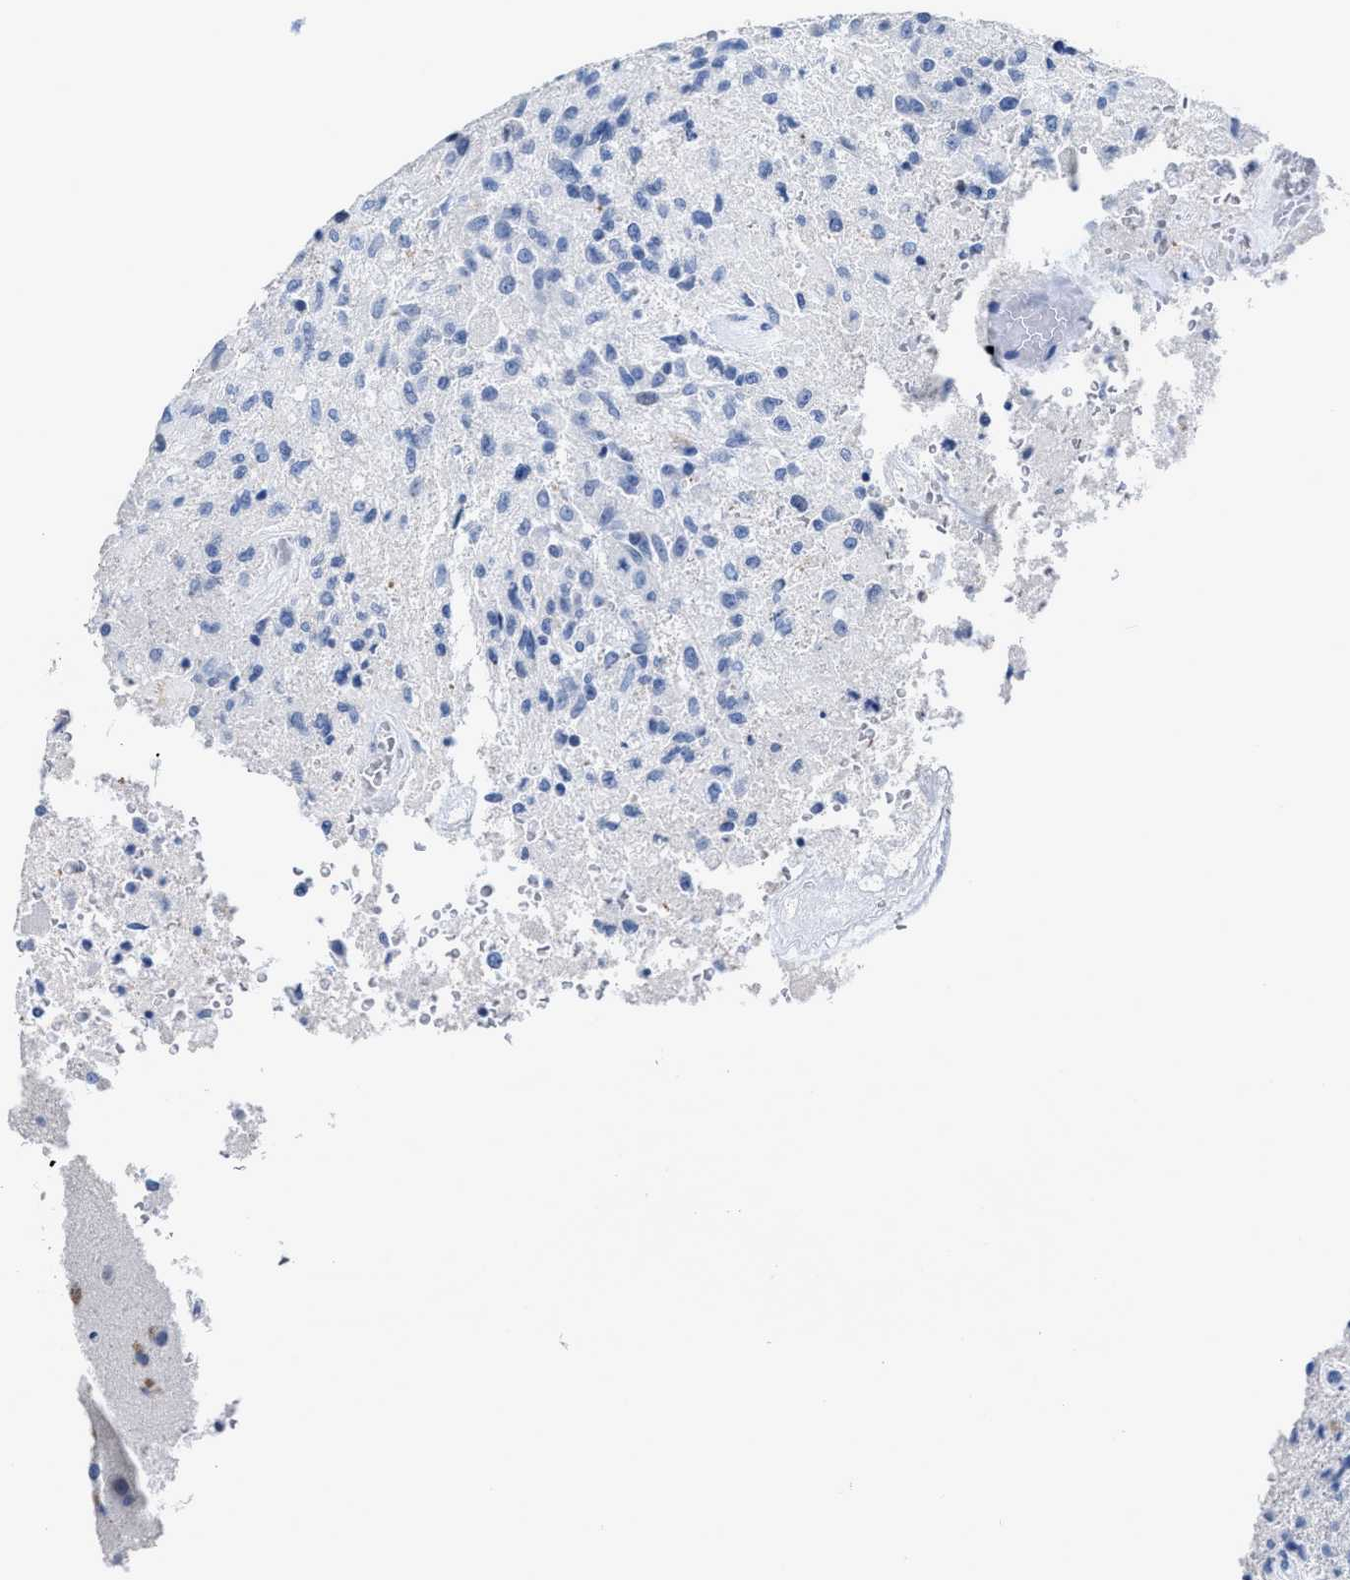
{"staining": {"intensity": "negative", "quantity": "none", "location": "none"}, "tissue": "glioma", "cell_type": "Tumor cells", "image_type": "cancer", "snomed": [{"axis": "morphology", "description": "Normal tissue, NOS"}, {"axis": "morphology", "description": "Glioma, malignant, High grade"}, {"axis": "topography", "description": "Cerebral cortex"}], "caption": "Immunohistochemistry image of neoplastic tissue: human malignant glioma (high-grade) stained with DAB (3,3'-diaminobenzidine) demonstrates no significant protein positivity in tumor cells.", "gene": "CEACAM5", "patient": {"sex": "male", "age": 77}}